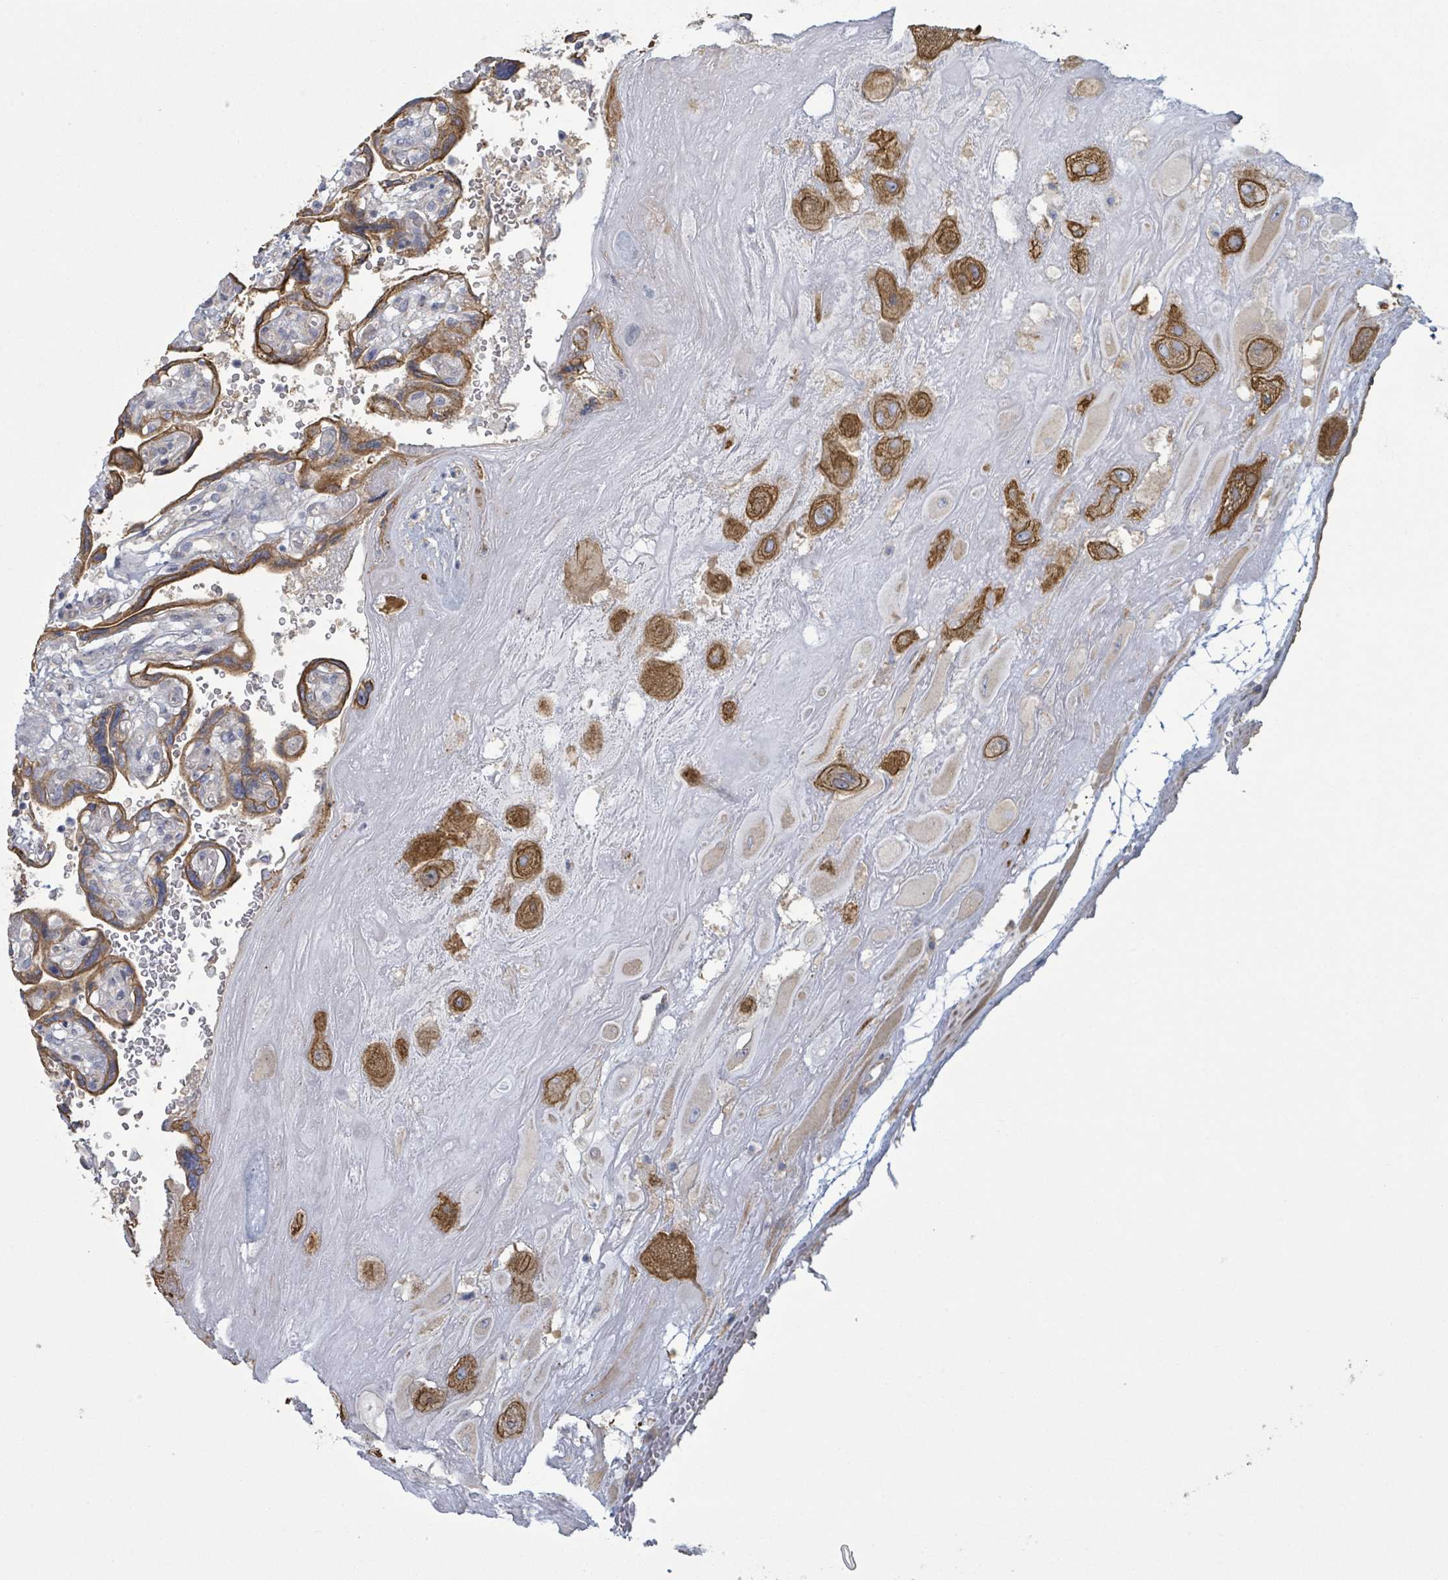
{"staining": {"intensity": "moderate", "quantity": ">75%", "location": "cytoplasmic/membranous"}, "tissue": "placenta", "cell_type": "Decidual cells", "image_type": "normal", "snomed": [{"axis": "morphology", "description": "Normal tissue, NOS"}, {"axis": "topography", "description": "Placenta"}], "caption": "Brown immunohistochemical staining in unremarkable placenta shows moderate cytoplasmic/membranous positivity in about >75% of decidual cells. (Stains: DAB (3,3'-diaminobenzidine) in brown, nuclei in blue, Microscopy: brightfield microscopy at high magnification).", "gene": "COL13A1", "patient": {"sex": "female", "age": 32}}